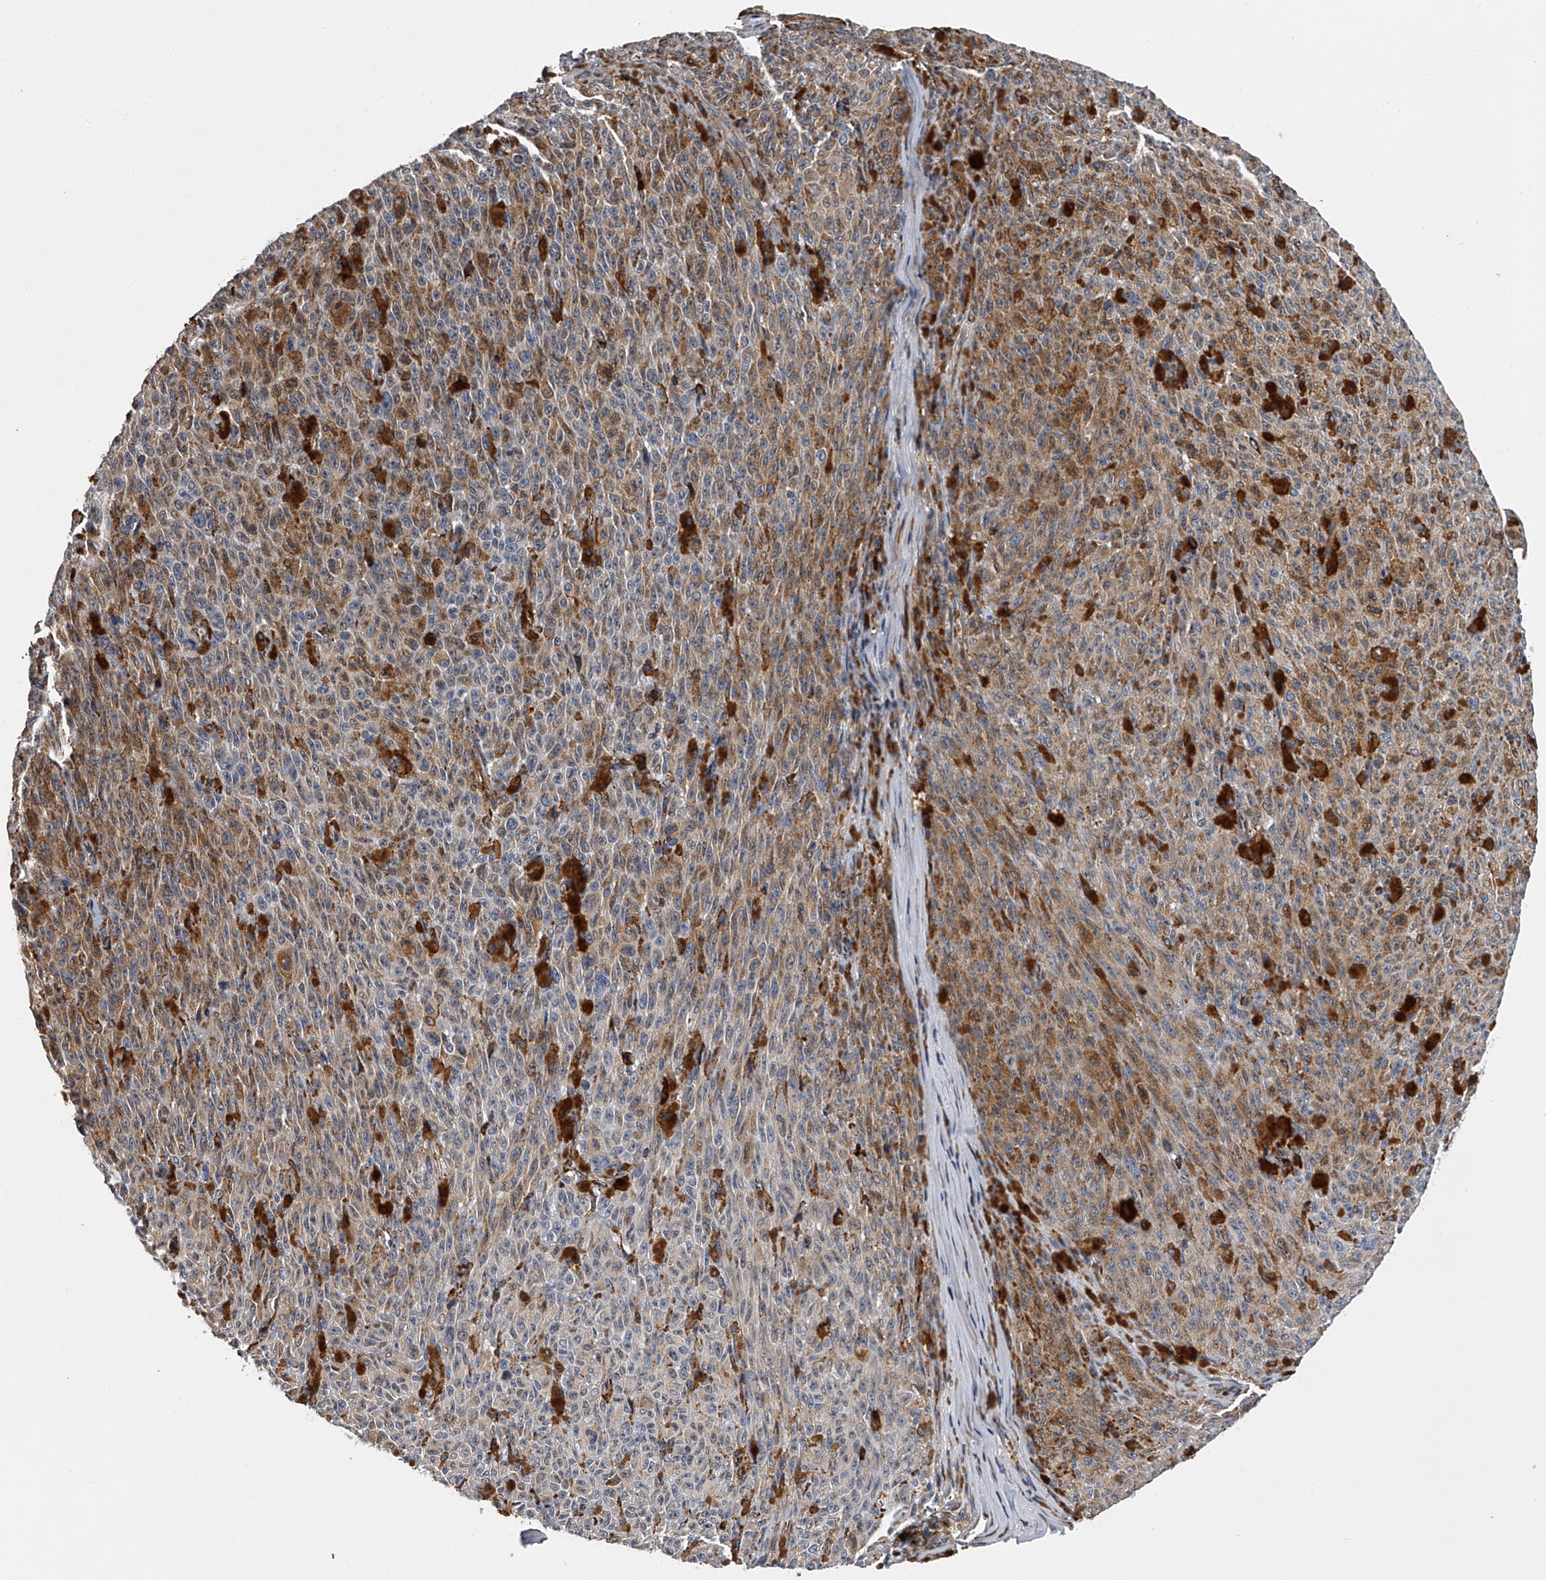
{"staining": {"intensity": "moderate", "quantity": ">75%", "location": "cytoplasmic/membranous"}, "tissue": "melanoma", "cell_type": "Tumor cells", "image_type": "cancer", "snomed": [{"axis": "morphology", "description": "Malignant melanoma, NOS"}, {"axis": "topography", "description": "Skin"}], "caption": "Protein staining by immunohistochemistry (IHC) reveals moderate cytoplasmic/membranous staining in approximately >75% of tumor cells in malignant melanoma.", "gene": "TMEM63C", "patient": {"sex": "female", "age": 82}}